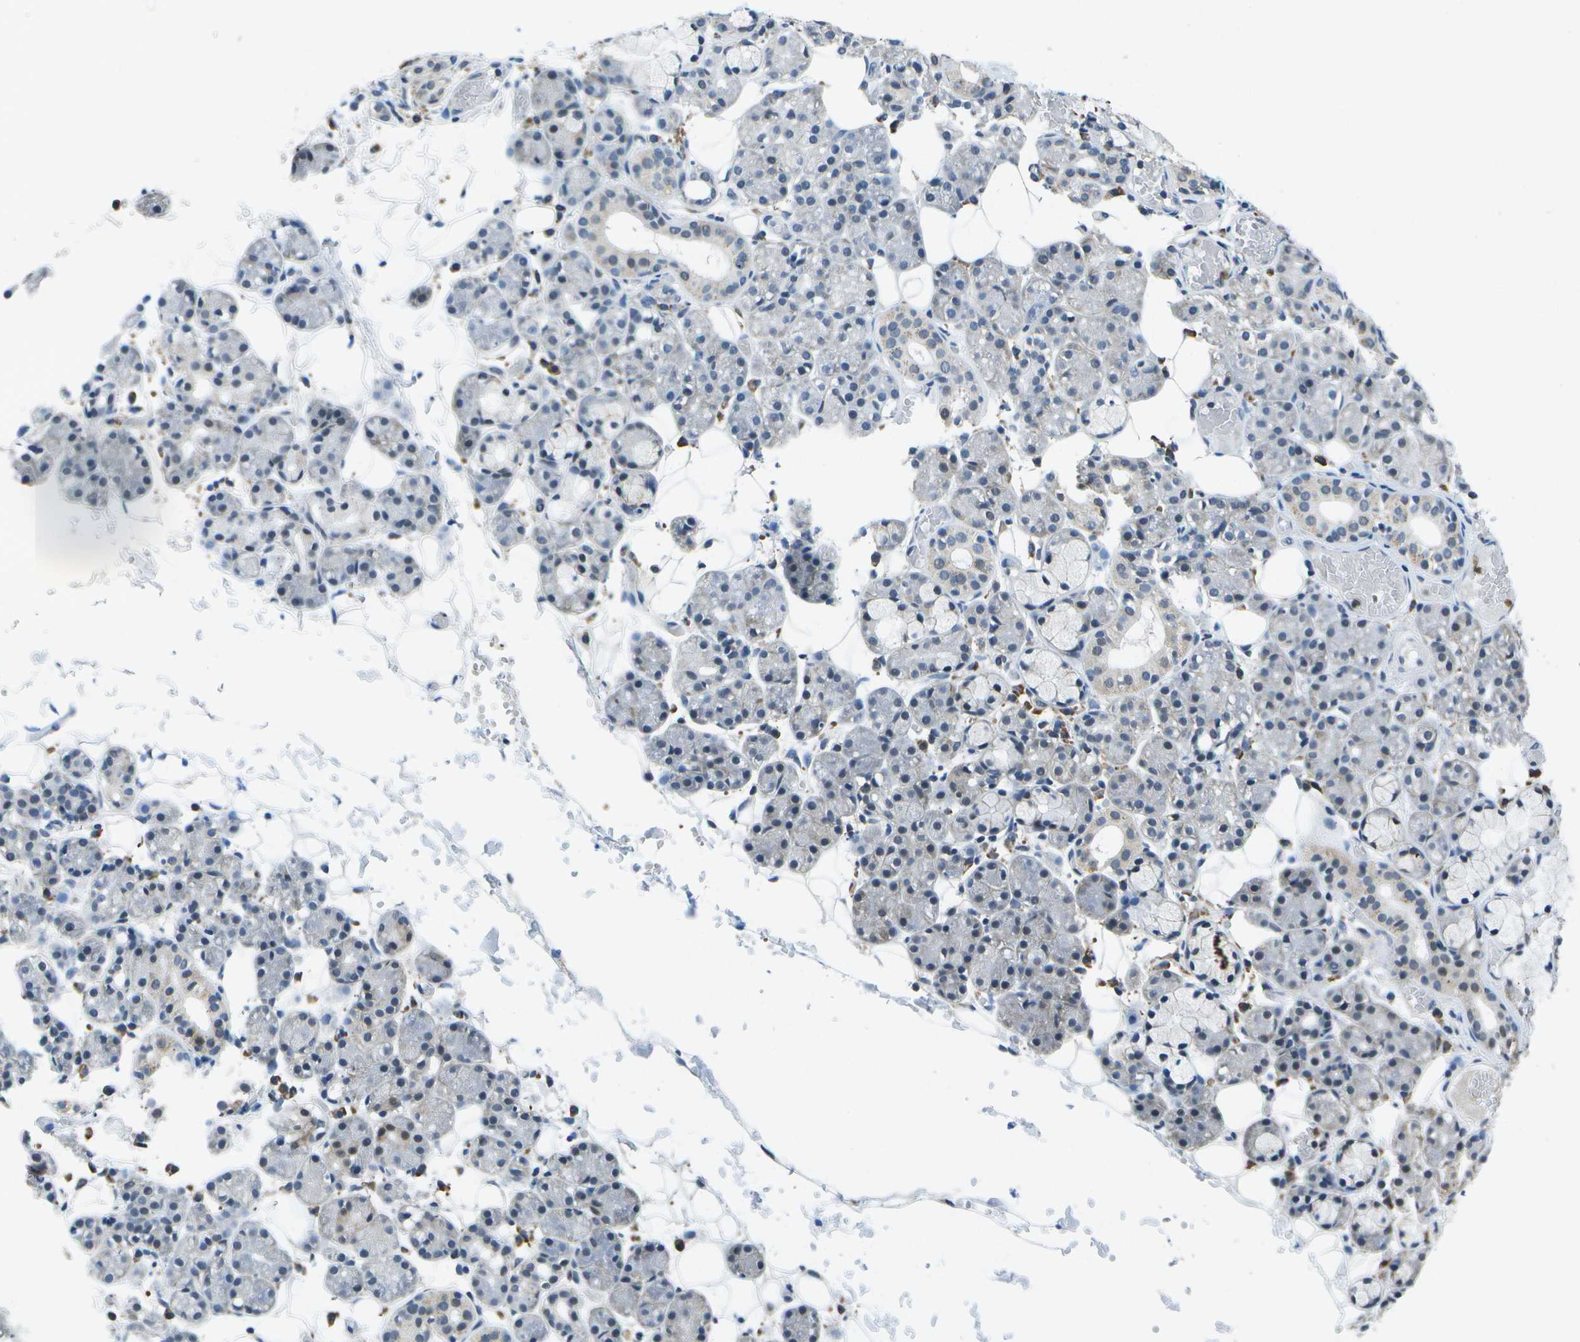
{"staining": {"intensity": "moderate", "quantity": "<25%", "location": "cytoplasmic/membranous,nuclear"}, "tissue": "salivary gland", "cell_type": "Glandular cells", "image_type": "normal", "snomed": [{"axis": "morphology", "description": "Normal tissue, NOS"}, {"axis": "topography", "description": "Salivary gland"}], "caption": "Immunohistochemical staining of benign human salivary gland shows low levels of moderate cytoplasmic/membranous,nuclear positivity in about <25% of glandular cells.", "gene": "DSE", "patient": {"sex": "male", "age": 63}}